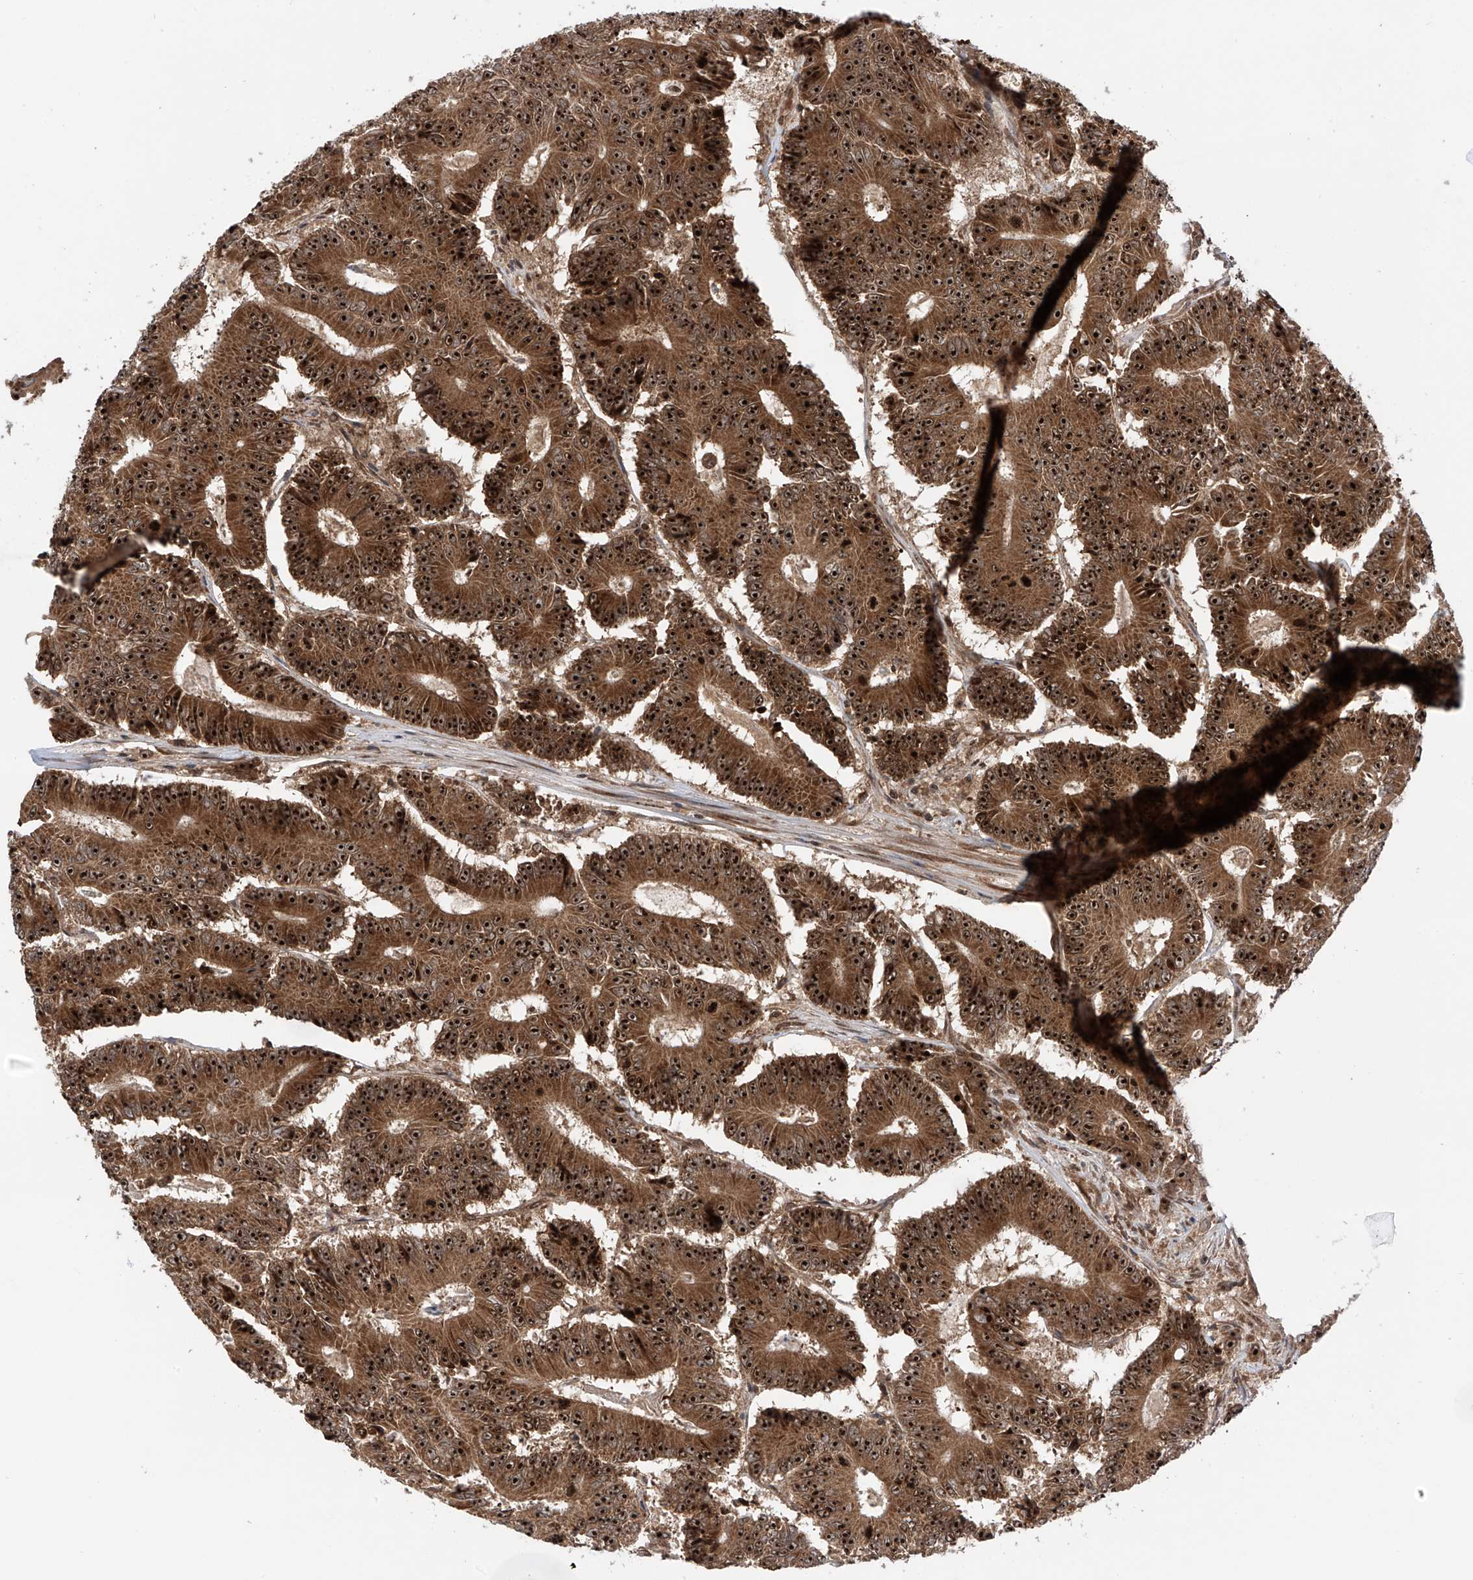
{"staining": {"intensity": "strong", "quantity": ">75%", "location": "cytoplasmic/membranous,nuclear"}, "tissue": "colorectal cancer", "cell_type": "Tumor cells", "image_type": "cancer", "snomed": [{"axis": "morphology", "description": "Adenocarcinoma, NOS"}, {"axis": "topography", "description": "Colon"}], "caption": "This histopathology image shows immunohistochemistry staining of human colorectal cancer (adenocarcinoma), with high strong cytoplasmic/membranous and nuclear staining in approximately >75% of tumor cells.", "gene": "C1orf131", "patient": {"sex": "male", "age": 83}}